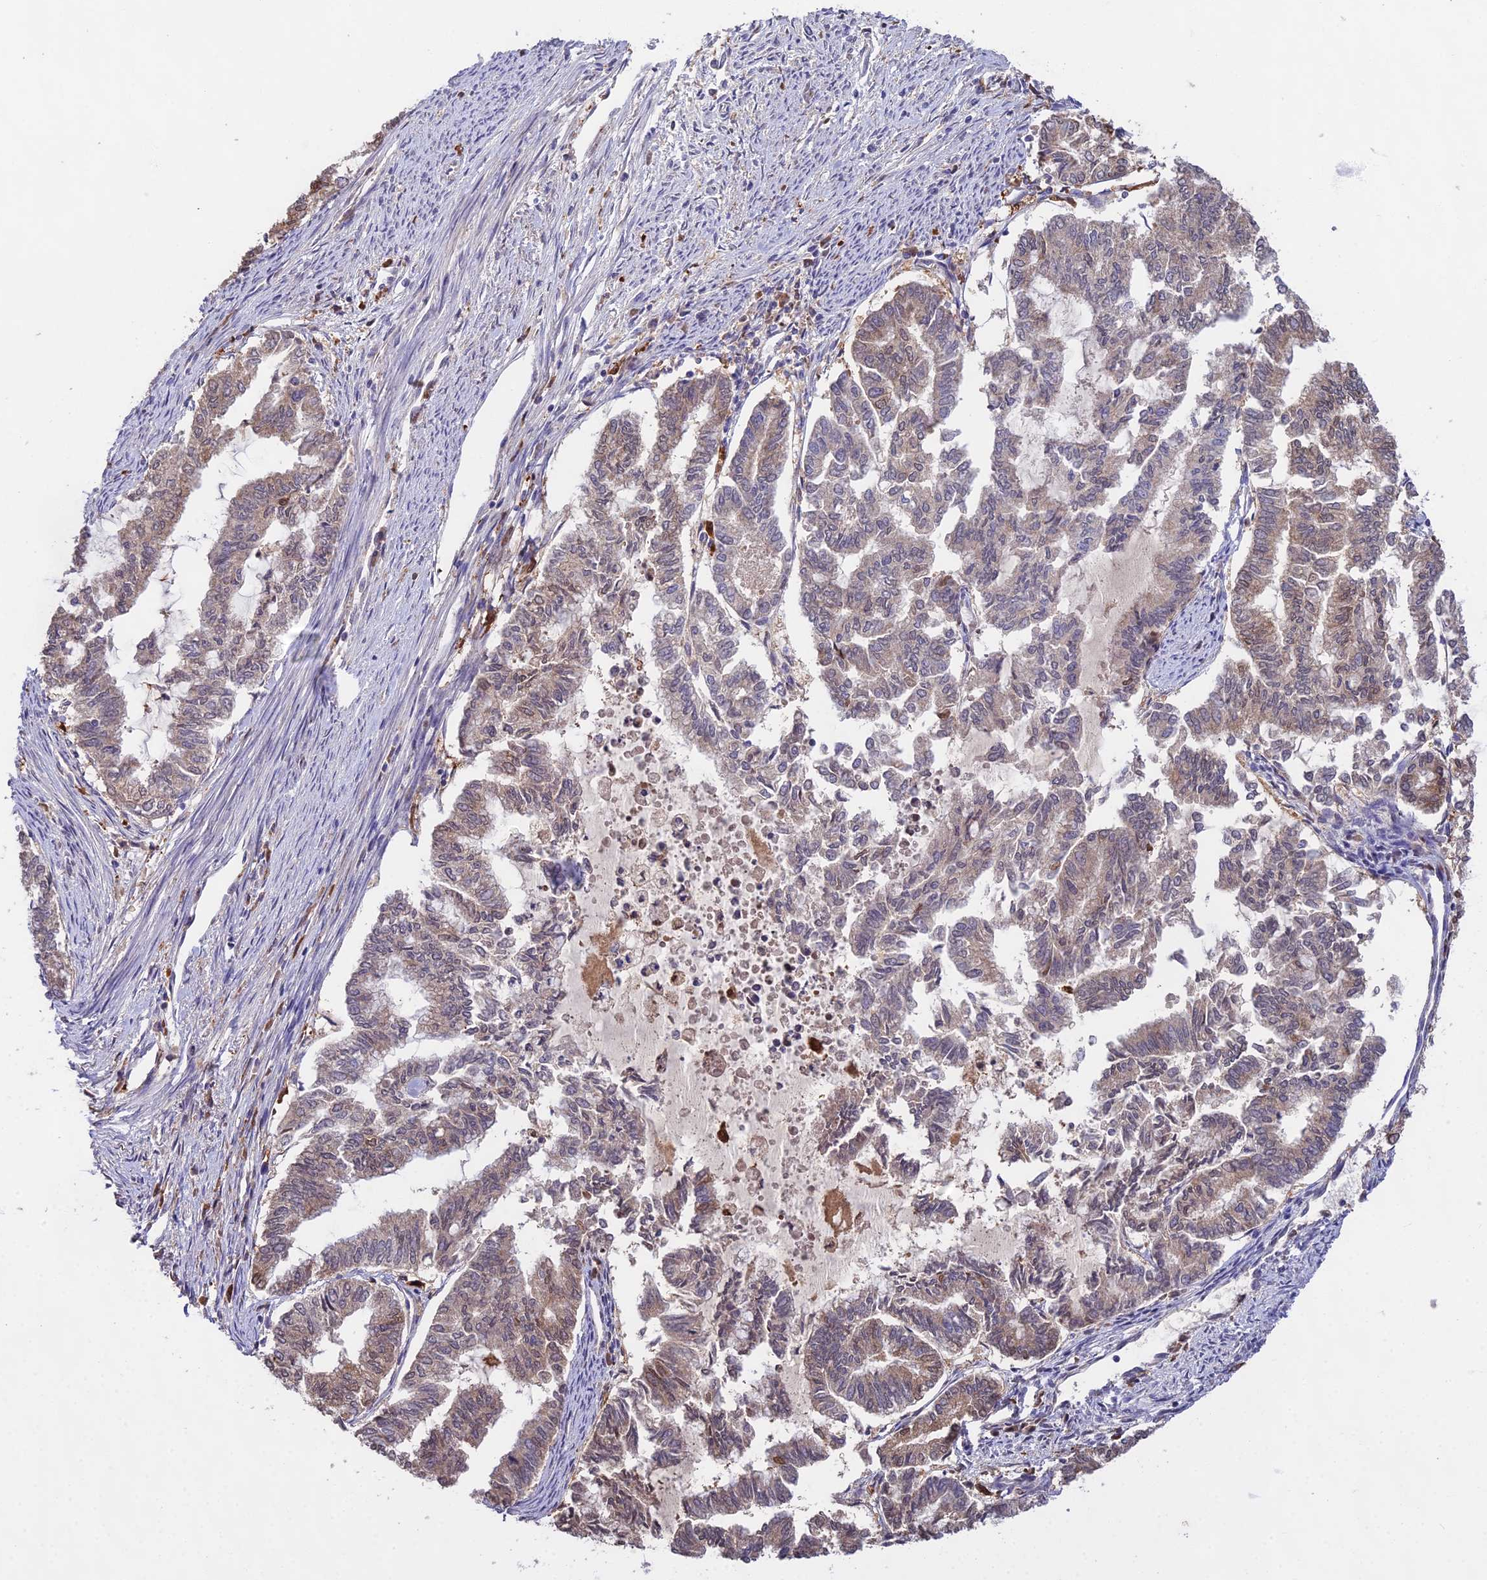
{"staining": {"intensity": "weak", "quantity": "25%-75%", "location": "cytoplasmic/membranous"}, "tissue": "endometrial cancer", "cell_type": "Tumor cells", "image_type": "cancer", "snomed": [{"axis": "morphology", "description": "Adenocarcinoma, NOS"}, {"axis": "topography", "description": "Endometrium"}], "caption": "Tumor cells exhibit weak cytoplasmic/membranous staining in about 25%-75% of cells in endometrial cancer.", "gene": "FBP1", "patient": {"sex": "female", "age": 79}}